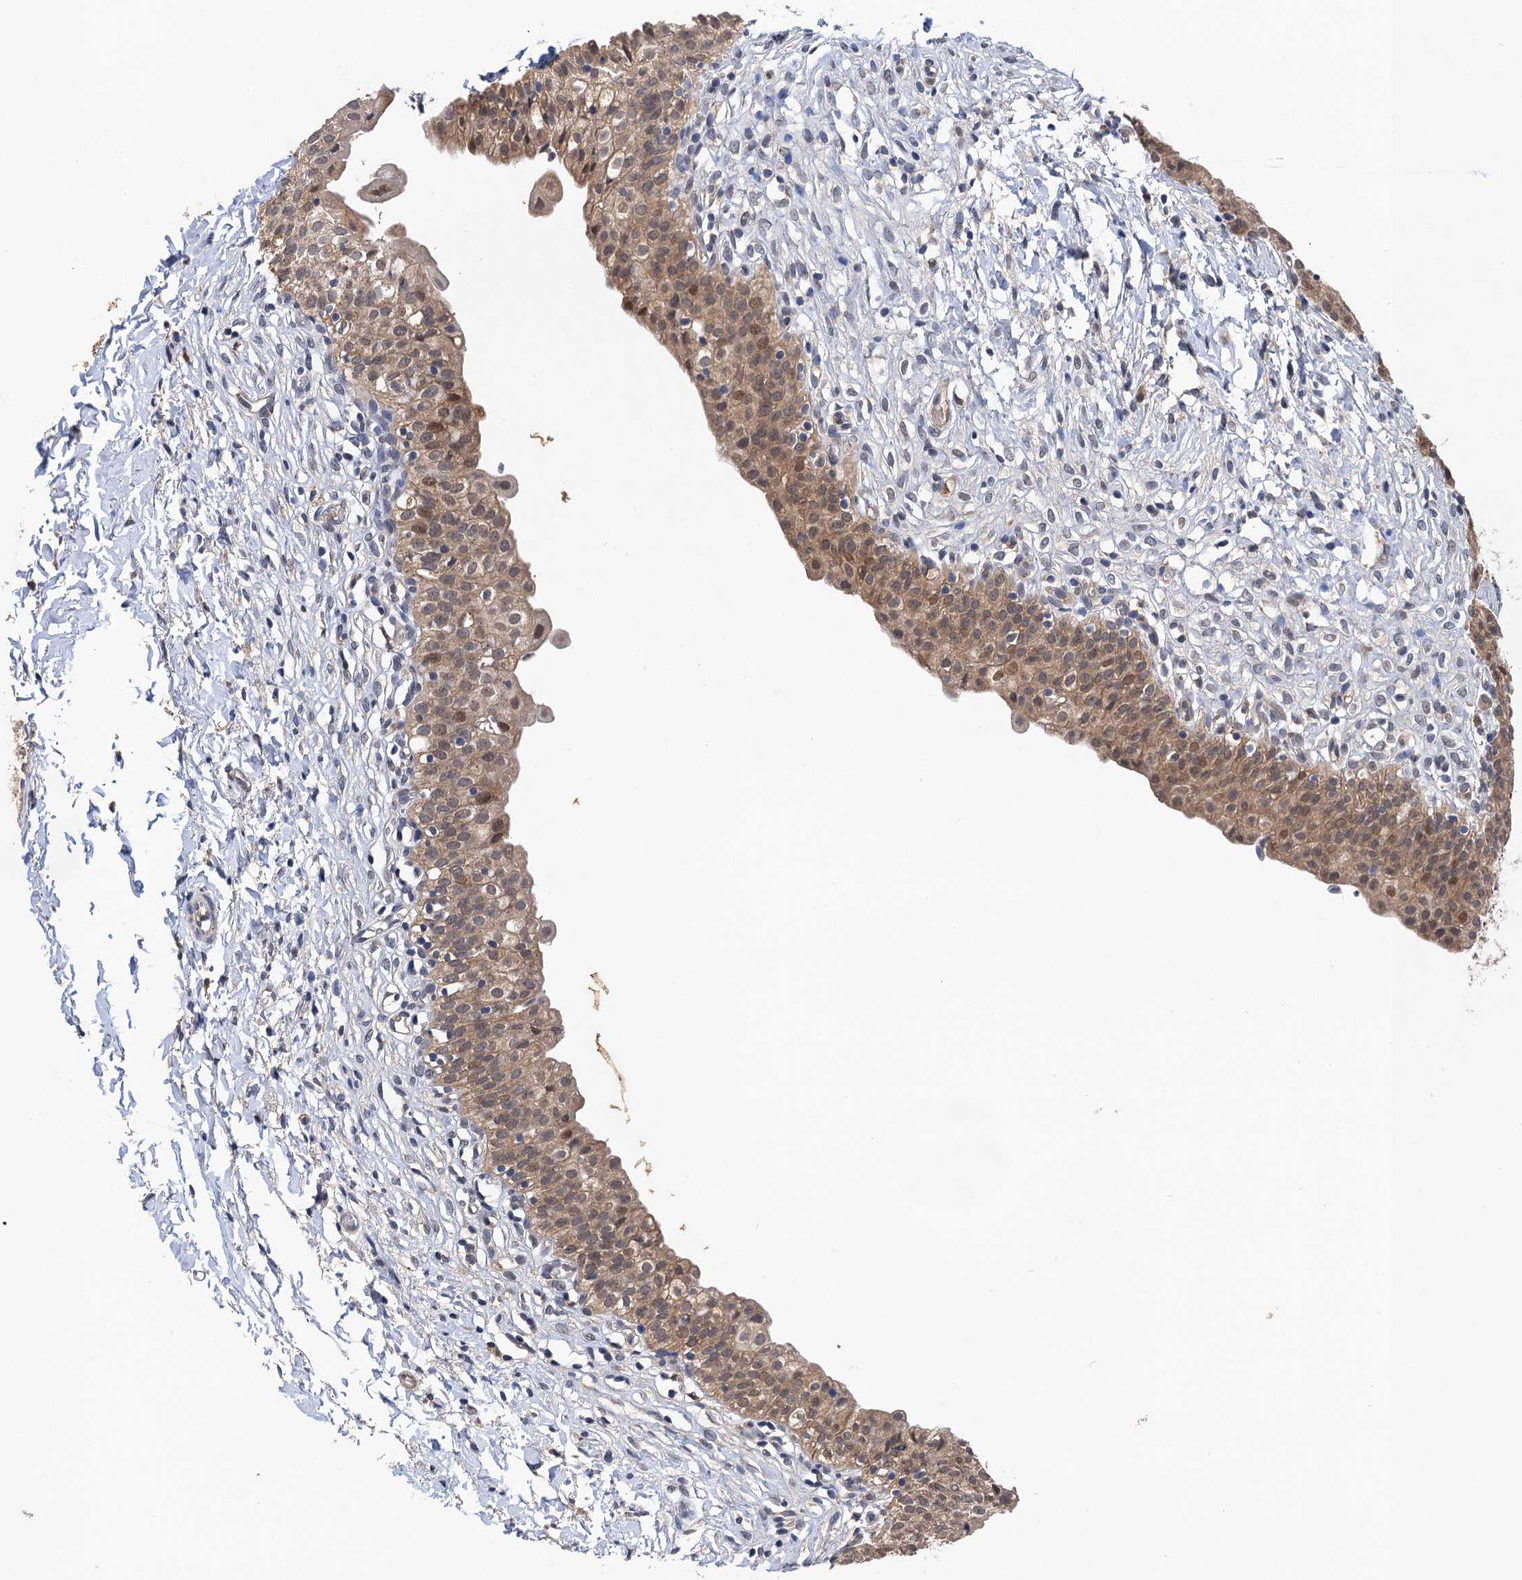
{"staining": {"intensity": "moderate", "quantity": ">75%", "location": "cytoplasmic/membranous"}, "tissue": "urinary bladder", "cell_type": "Urothelial cells", "image_type": "normal", "snomed": [{"axis": "morphology", "description": "Normal tissue, NOS"}, {"axis": "topography", "description": "Urinary bladder"}], "caption": "Protein expression analysis of unremarkable human urinary bladder reveals moderate cytoplasmic/membranous positivity in about >75% of urothelial cells.", "gene": "TMEM39B", "patient": {"sex": "male", "age": 55}}